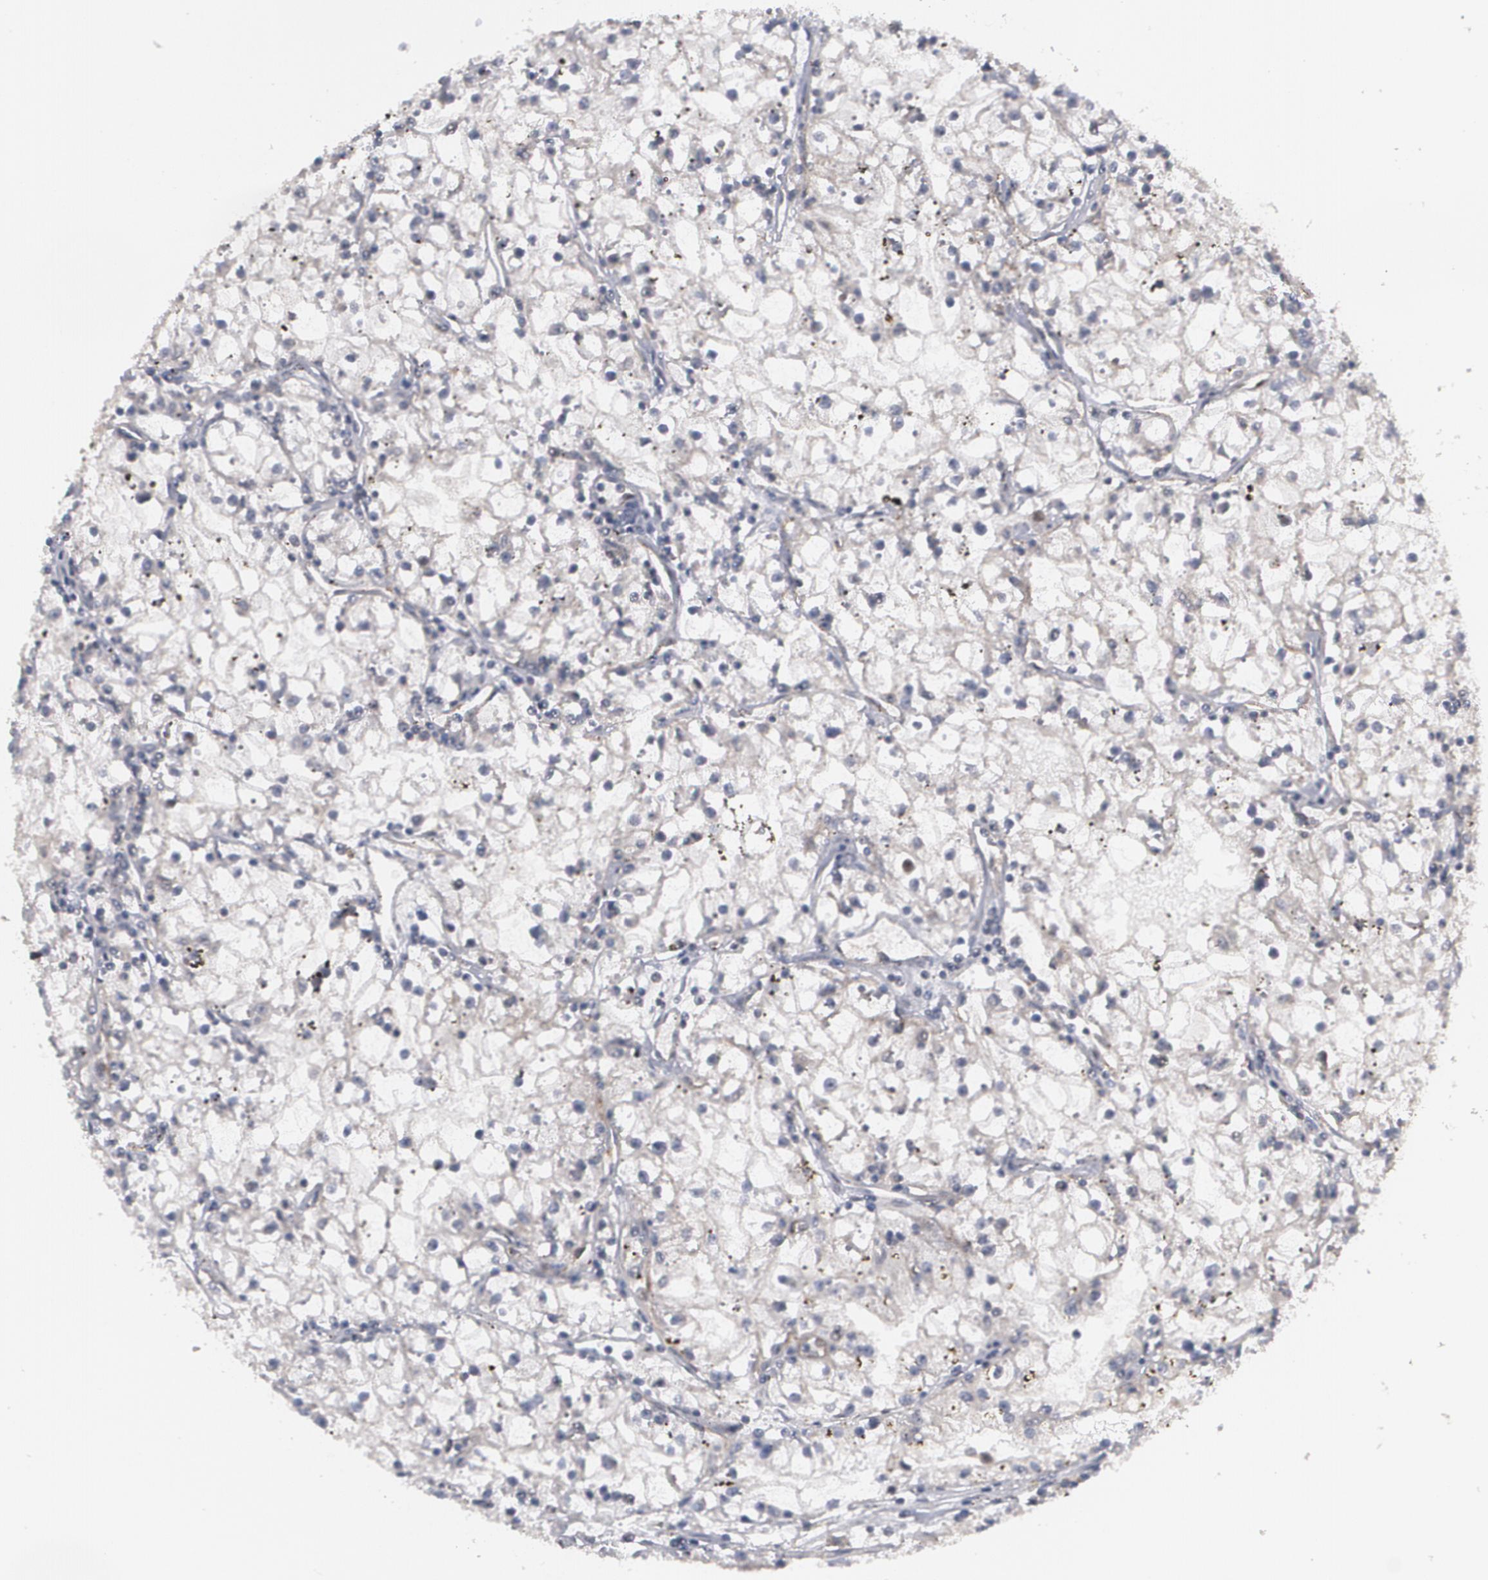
{"staining": {"intensity": "weak", "quantity": ">75%", "location": "nuclear"}, "tissue": "renal cancer", "cell_type": "Tumor cells", "image_type": "cancer", "snomed": [{"axis": "morphology", "description": "Adenocarcinoma, NOS"}, {"axis": "topography", "description": "Kidney"}], "caption": "Weak nuclear staining is seen in about >75% of tumor cells in renal cancer.", "gene": "INTS6", "patient": {"sex": "male", "age": 56}}